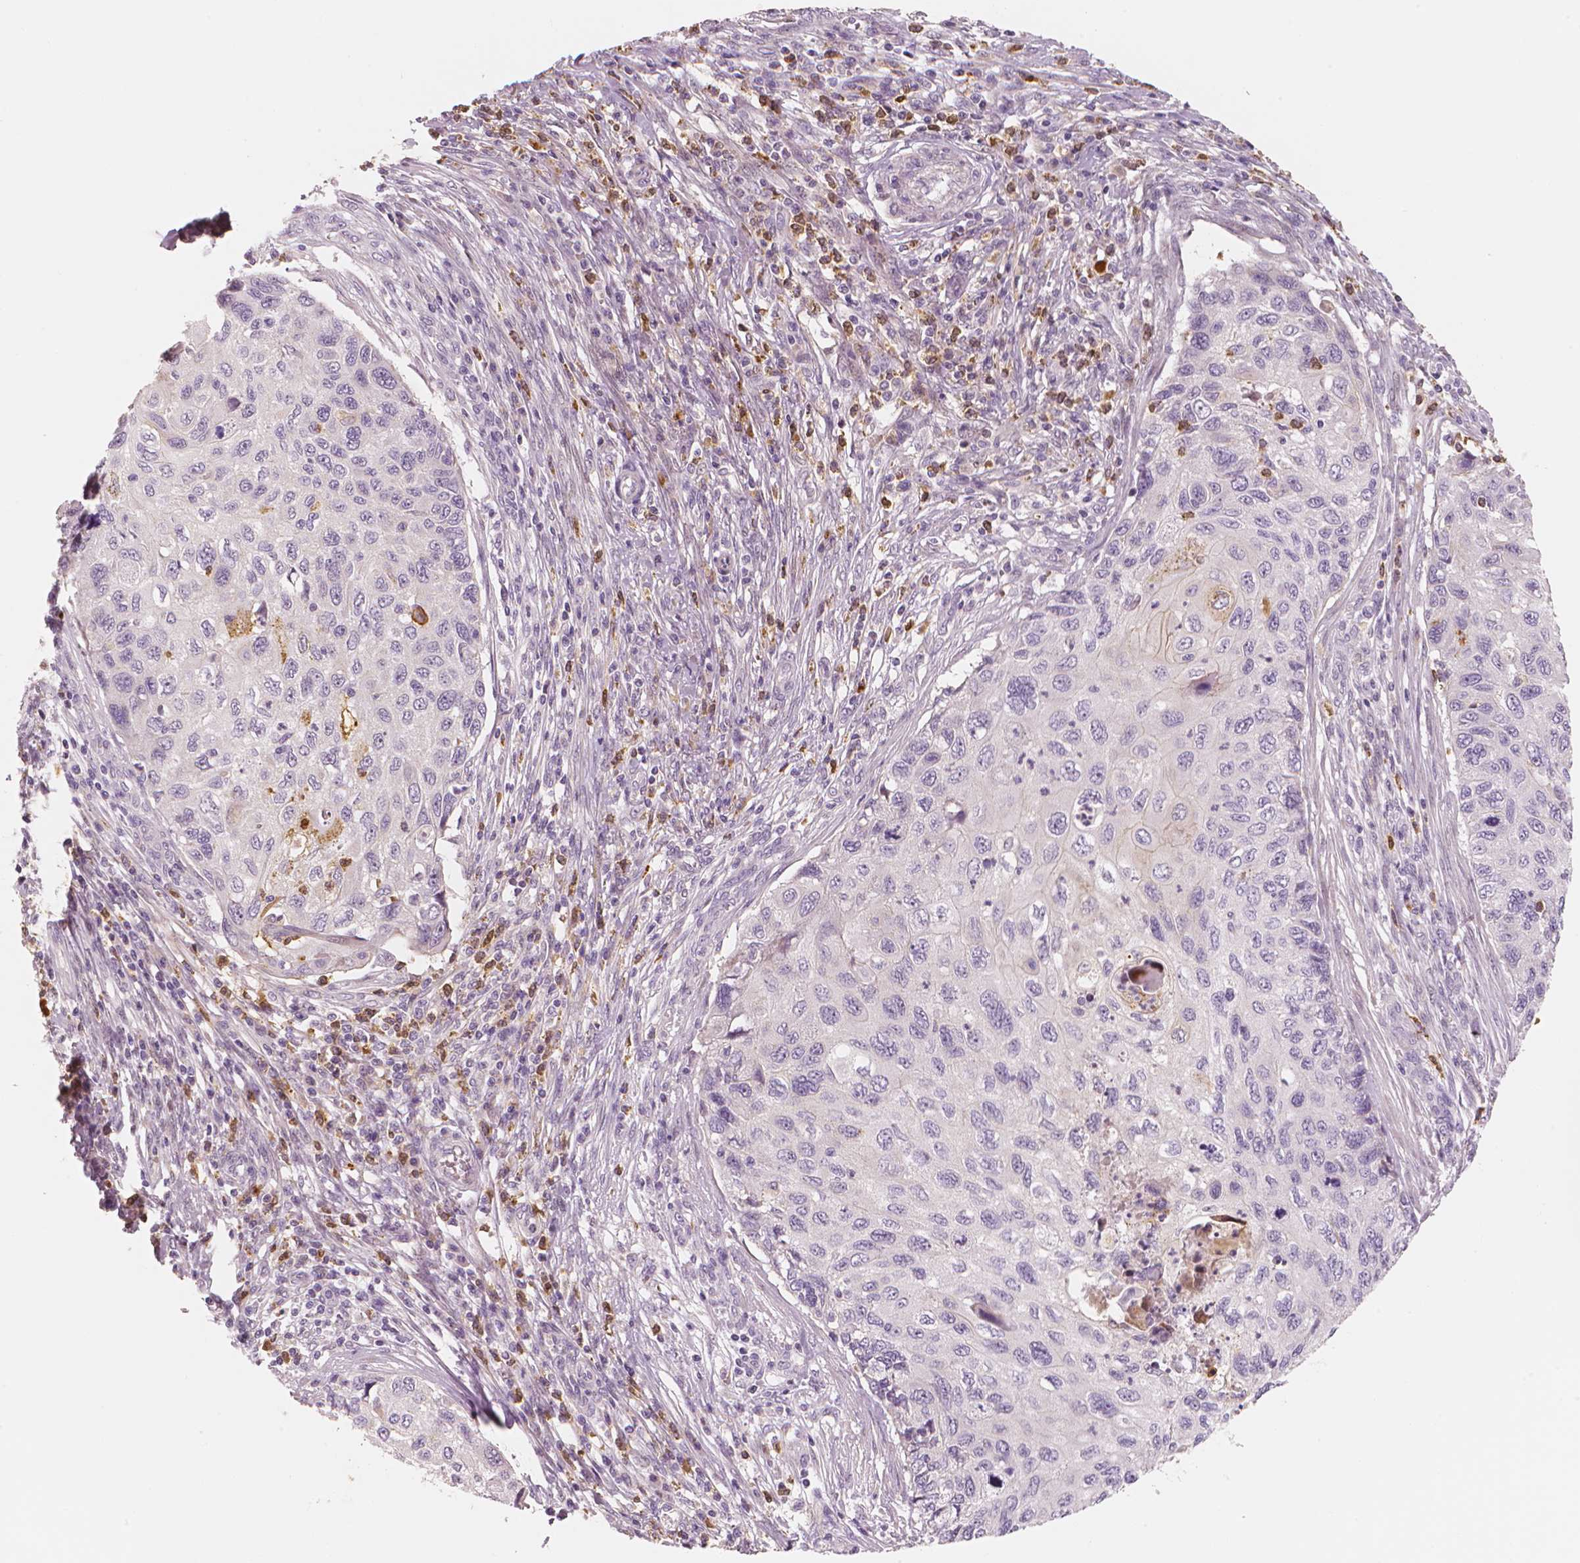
{"staining": {"intensity": "negative", "quantity": "none", "location": "none"}, "tissue": "cervical cancer", "cell_type": "Tumor cells", "image_type": "cancer", "snomed": [{"axis": "morphology", "description": "Squamous cell carcinoma, NOS"}, {"axis": "topography", "description": "Cervix"}], "caption": "Photomicrograph shows no protein positivity in tumor cells of squamous cell carcinoma (cervical) tissue. (DAB (3,3'-diaminobenzidine) IHC visualized using brightfield microscopy, high magnification).", "gene": "RNASE7", "patient": {"sex": "female", "age": 70}}